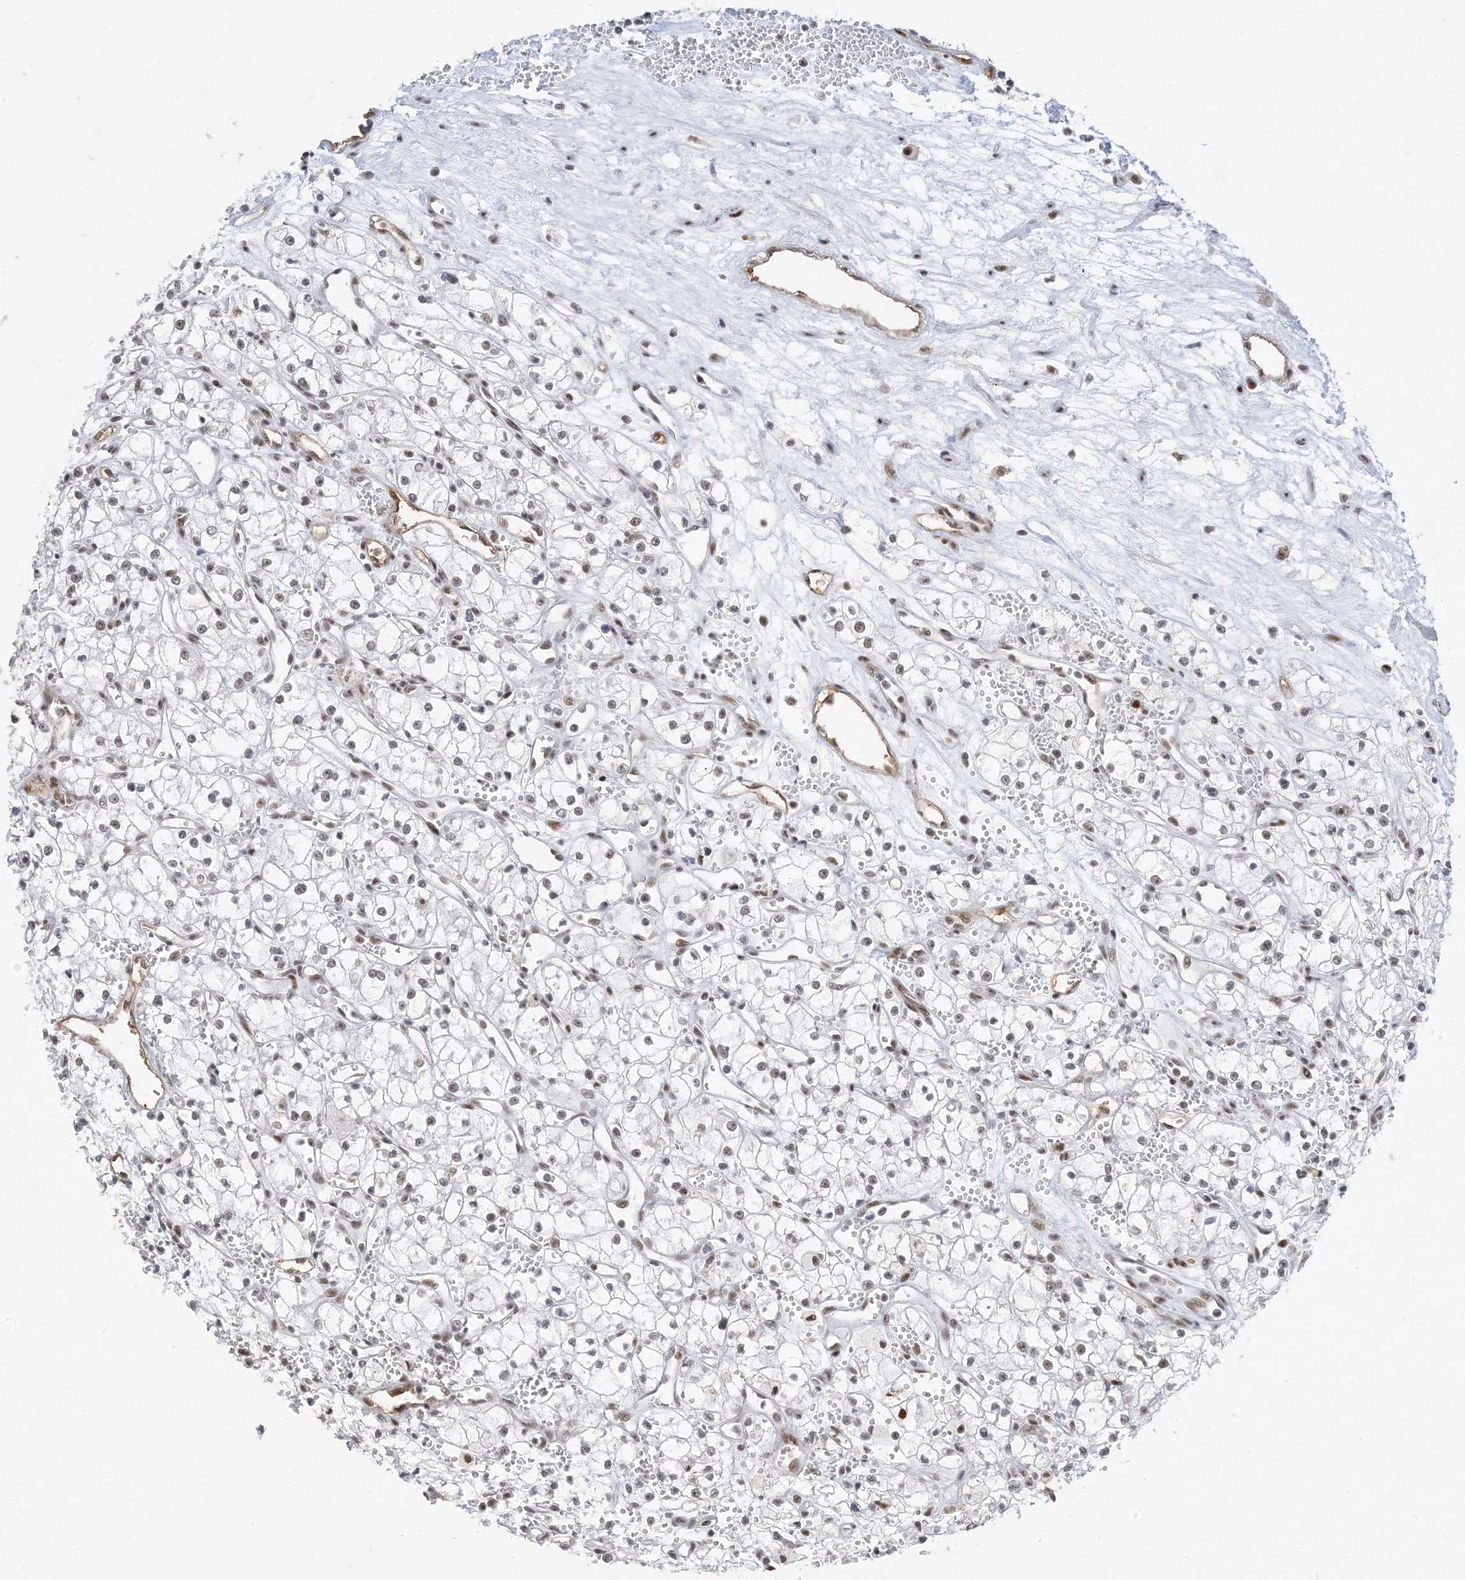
{"staining": {"intensity": "weak", "quantity": "25%-75%", "location": "nuclear"}, "tissue": "renal cancer", "cell_type": "Tumor cells", "image_type": "cancer", "snomed": [{"axis": "morphology", "description": "Adenocarcinoma, NOS"}, {"axis": "topography", "description": "Kidney"}], "caption": "Protein expression analysis of human renal adenocarcinoma reveals weak nuclear staining in about 25%-75% of tumor cells.", "gene": "SF3A3", "patient": {"sex": "male", "age": 59}}